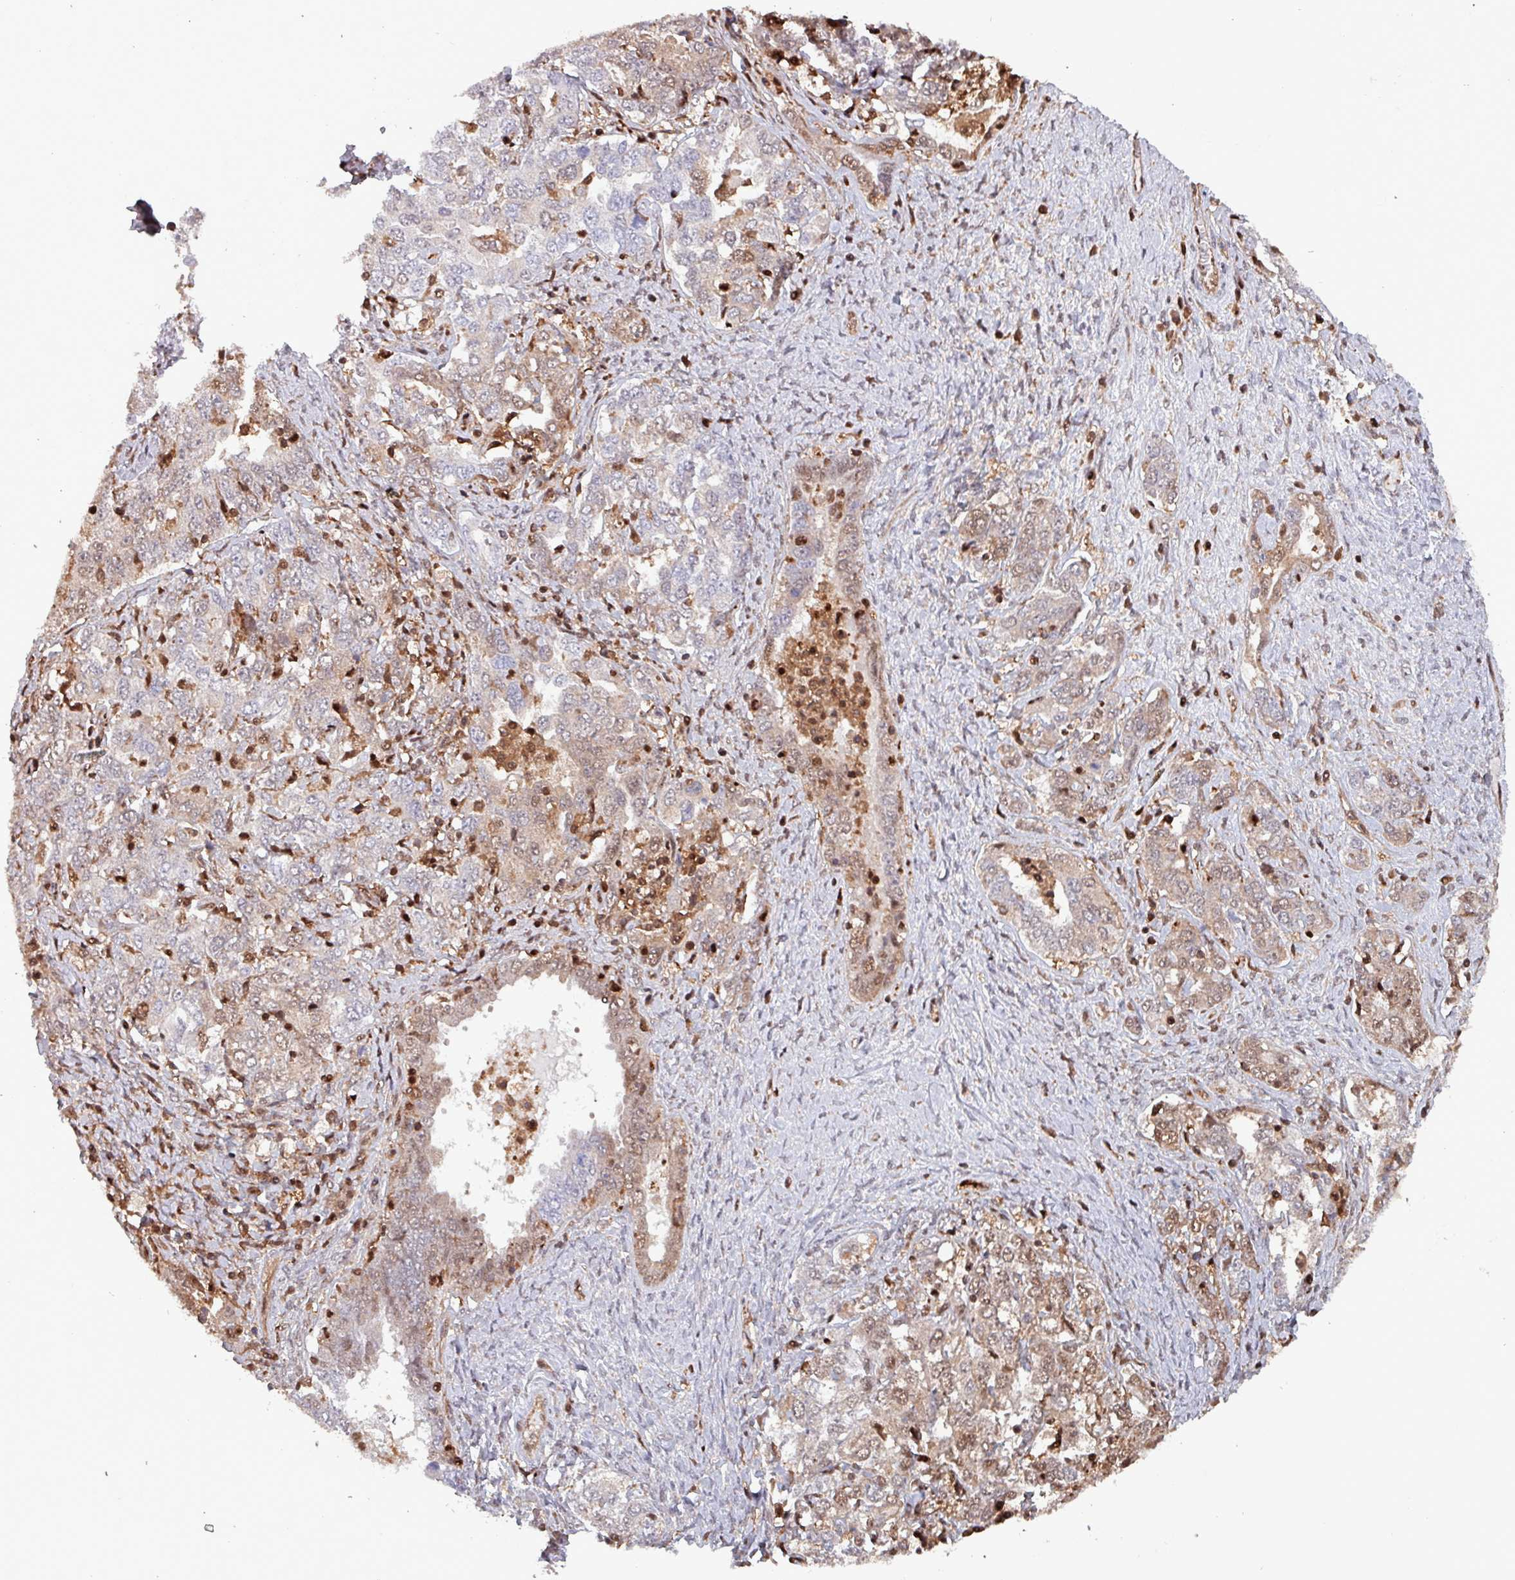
{"staining": {"intensity": "moderate", "quantity": "<25%", "location": "nuclear"}, "tissue": "ovarian cancer", "cell_type": "Tumor cells", "image_type": "cancer", "snomed": [{"axis": "morphology", "description": "Carcinoma, endometroid"}, {"axis": "topography", "description": "Ovary"}], "caption": "The immunohistochemical stain shows moderate nuclear positivity in tumor cells of ovarian cancer tissue. The staining was performed using DAB to visualize the protein expression in brown, while the nuclei were stained in blue with hematoxylin (Magnification: 20x).", "gene": "PSMB8", "patient": {"sex": "female", "age": 62}}